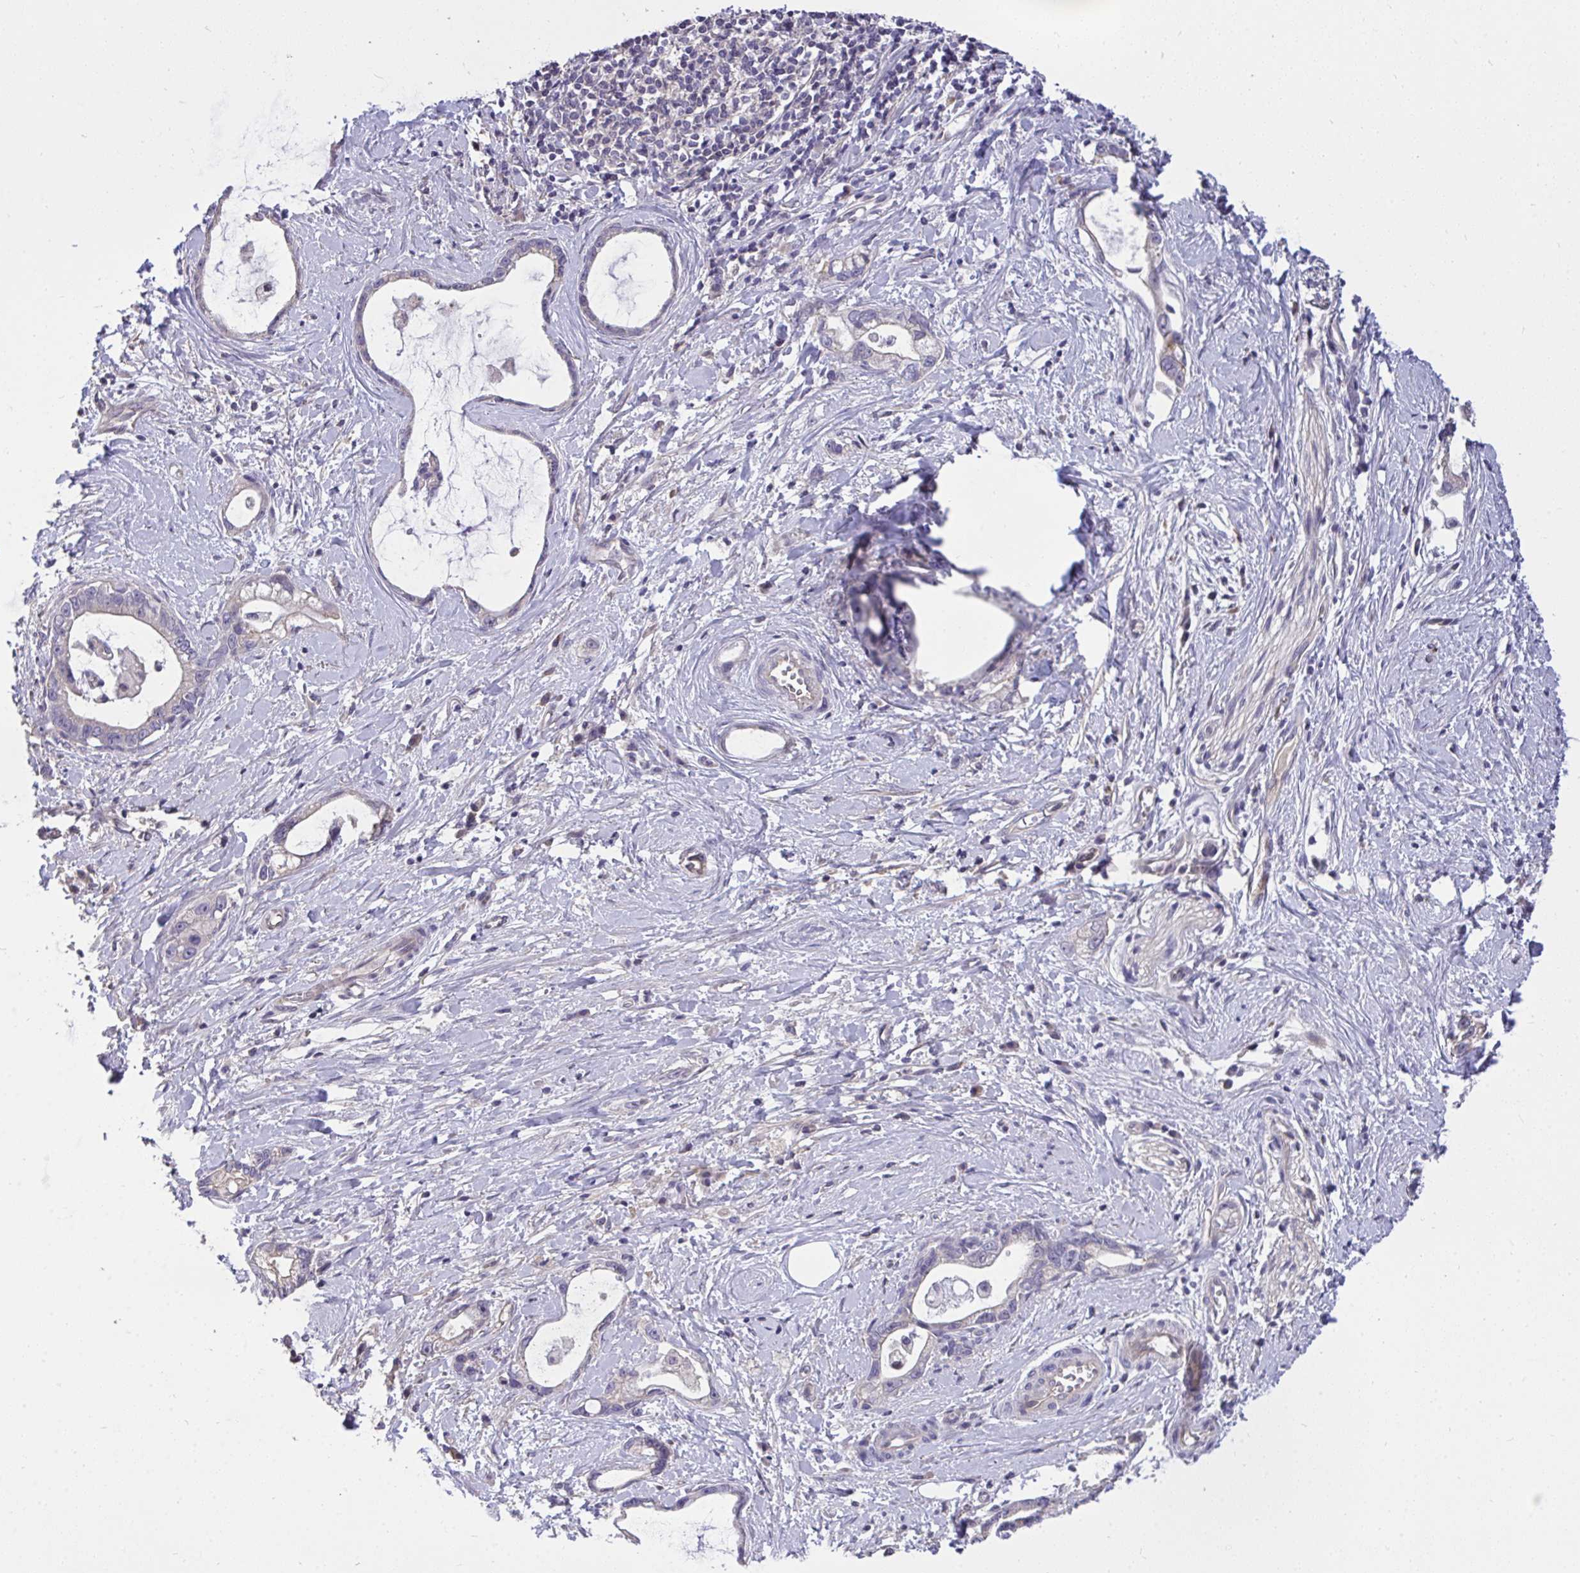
{"staining": {"intensity": "weak", "quantity": "<25%", "location": "cytoplasmic/membranous"}, "tissue": "stomach cancer", "cell_type": "Tumor cells", "image_type": "cancer", "snomed": [{"axis": "morphology", "description": "Adenocarcinoma, NOS"}, {"axis": "topography", "description": "Stomach"}], "caption": "The micrograph exhibits no significant expression in tumor cells of stomach adenocarcinoma. (DAB (3,3'-diaminobenzidine) immunohistochemistry, high magnification).", "gene": "C19orf54", "patient": {"sex": "male", "age": 55}}